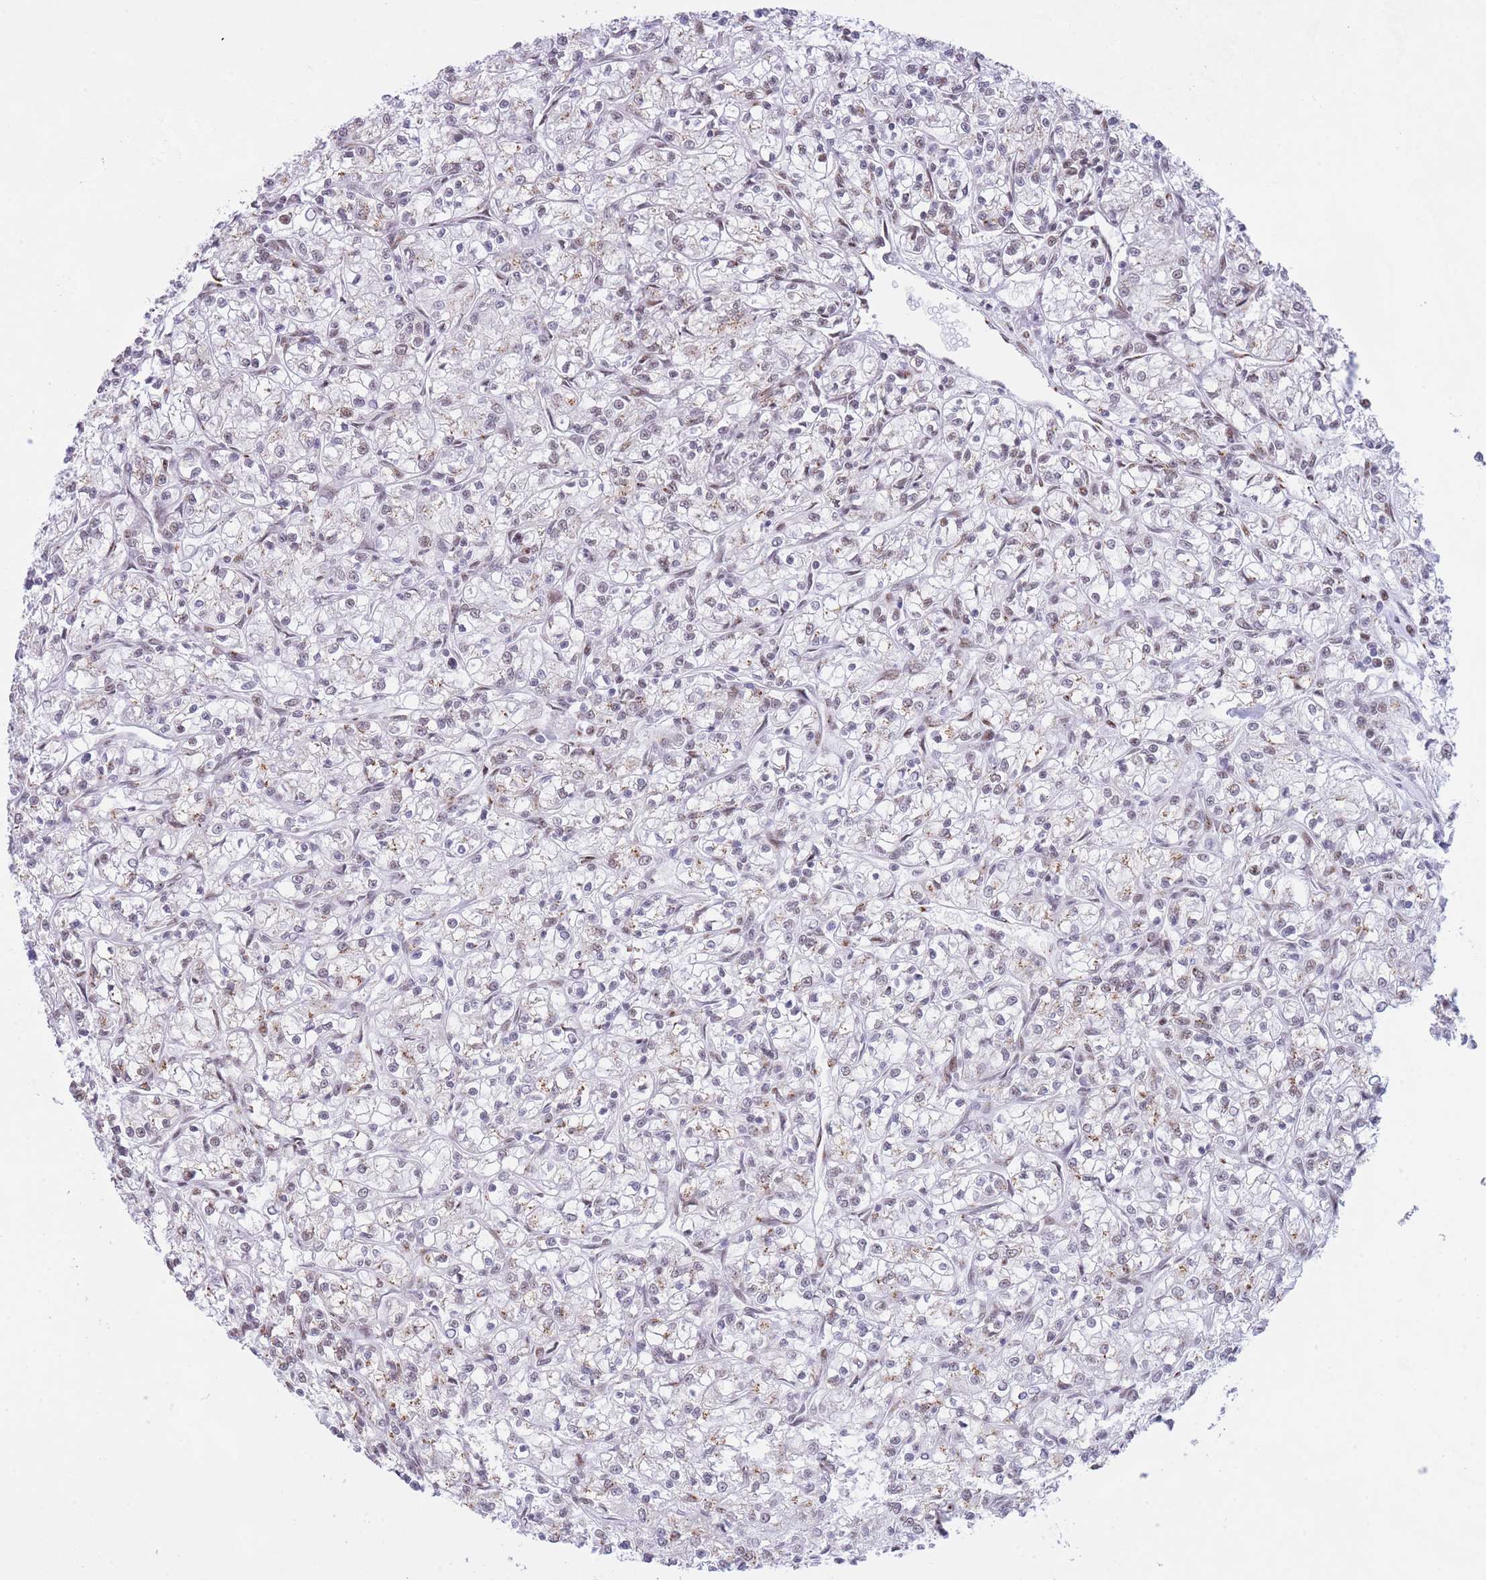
{"staining": {"intensity": "weak", "quantity": "25%-75%", "location": "cytoplasmic/membranous"}, "tissue": "renal cancer", "cell_type": "Tumor cells", "image_type": "cancer", "snomed": [{"axis": "morphology", "description": "Adenocarcinoma, NOS"}, {"axis": "topography", "description": "Kidney"}], "caption": "A micrograph showing weak cytoplasmic/membranous staining in about 25%-75% of tumor cells in renal cancer, as visualized by brown immunohistochemical staining.", "gene": "INO80C", "patient": {"sex": "female", "age": 59}}